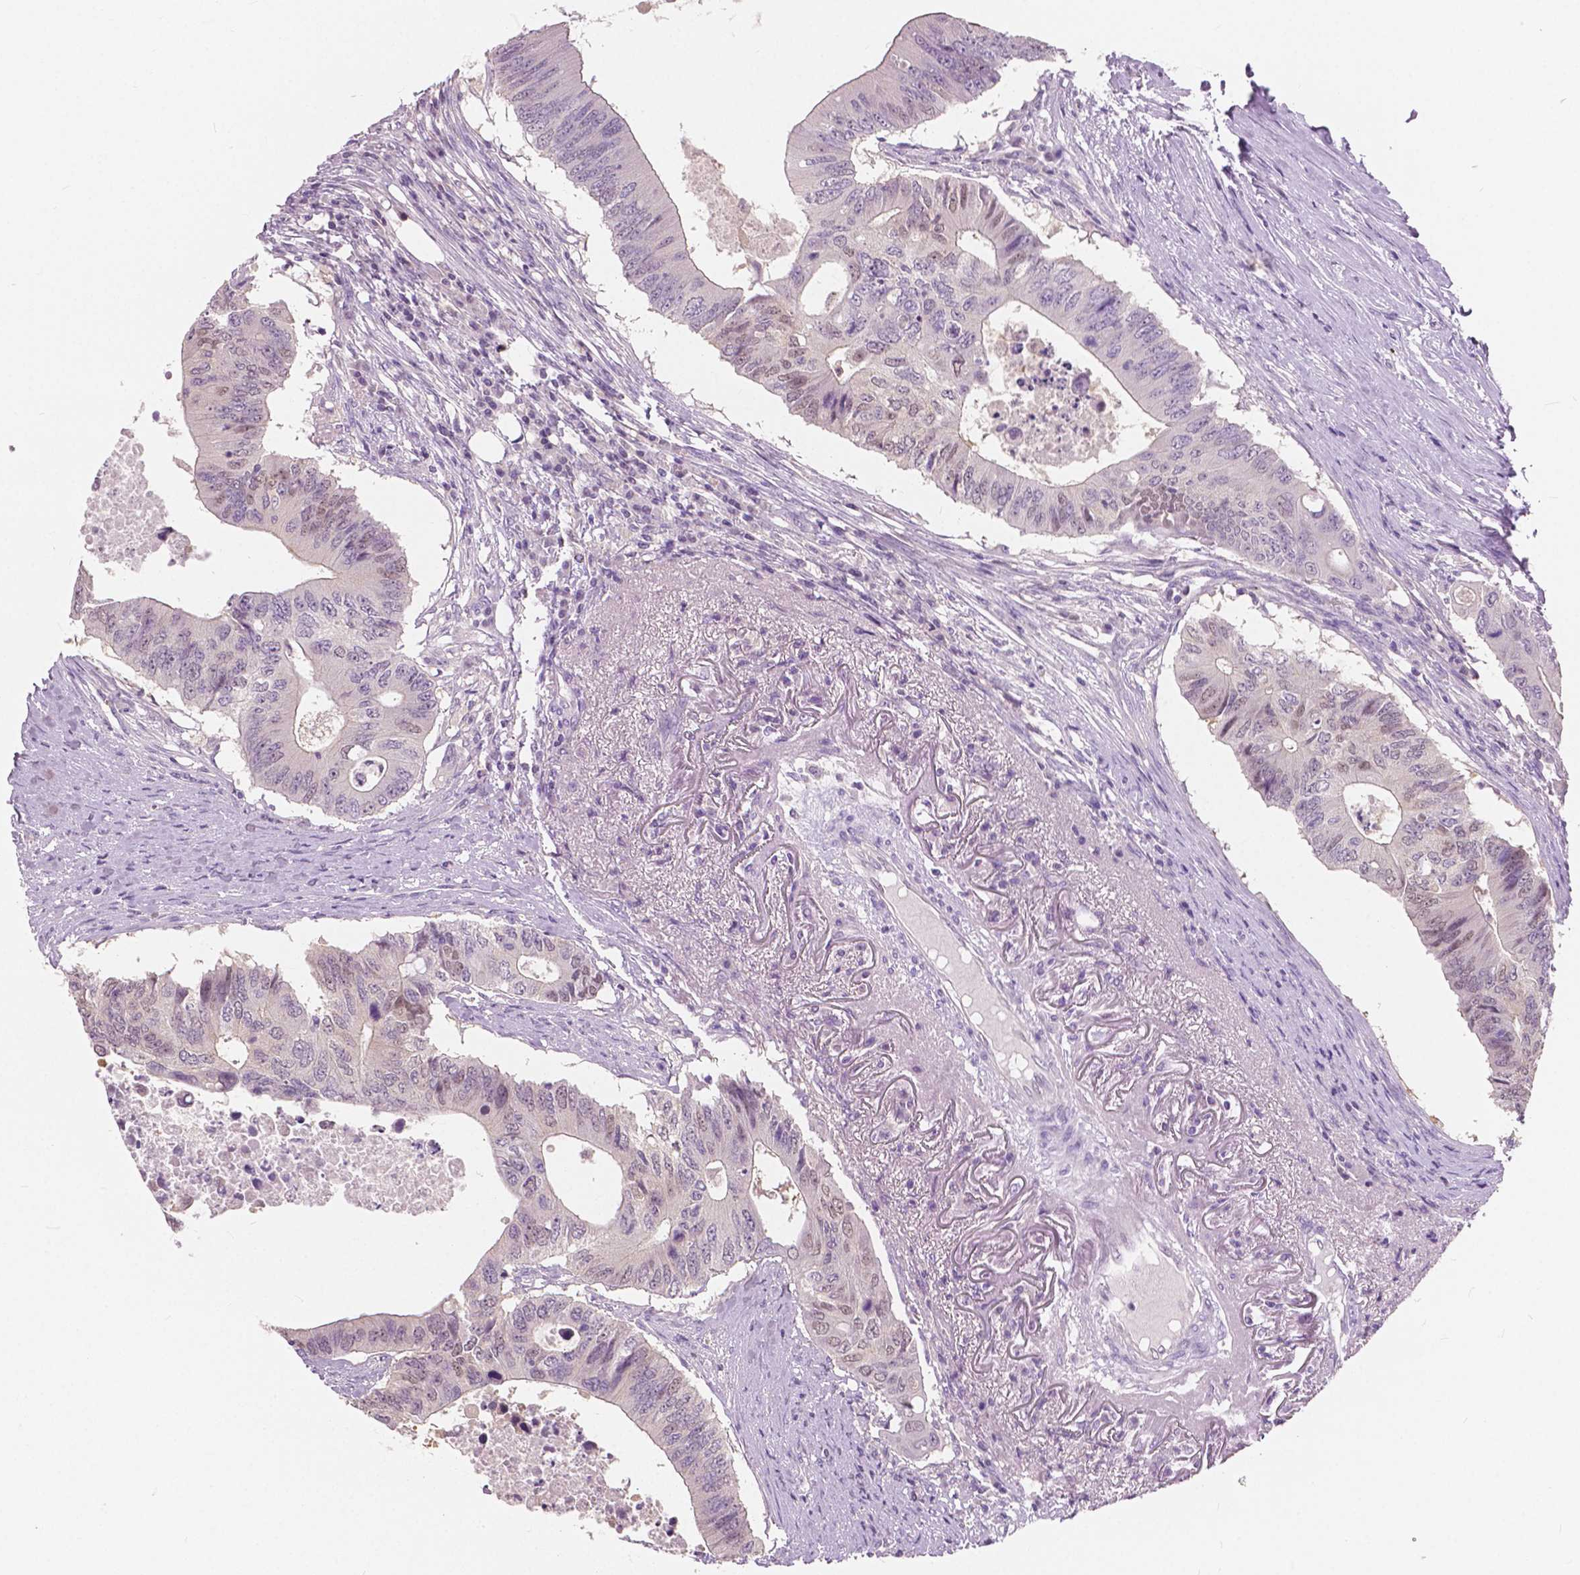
{"staining": {"intensity": "weak", "quantity": "<25%", "location": "nuclear"}, "tissue": "colorectal cancer", "cell_type": "Tumor cells", "image_type": "cancer", "snomed": [{"axis": "morphology", "description": "Adenocarcinoma, NOS"}, {"axis": "topography", "description": "Colon"}], "caption": "Colorectal adenocarcinoma was stained to show a protein in brown. There is no significant expression in tumor cells.", "gene": "TKFC", "patient": {"sex": "male", "age": 71}}